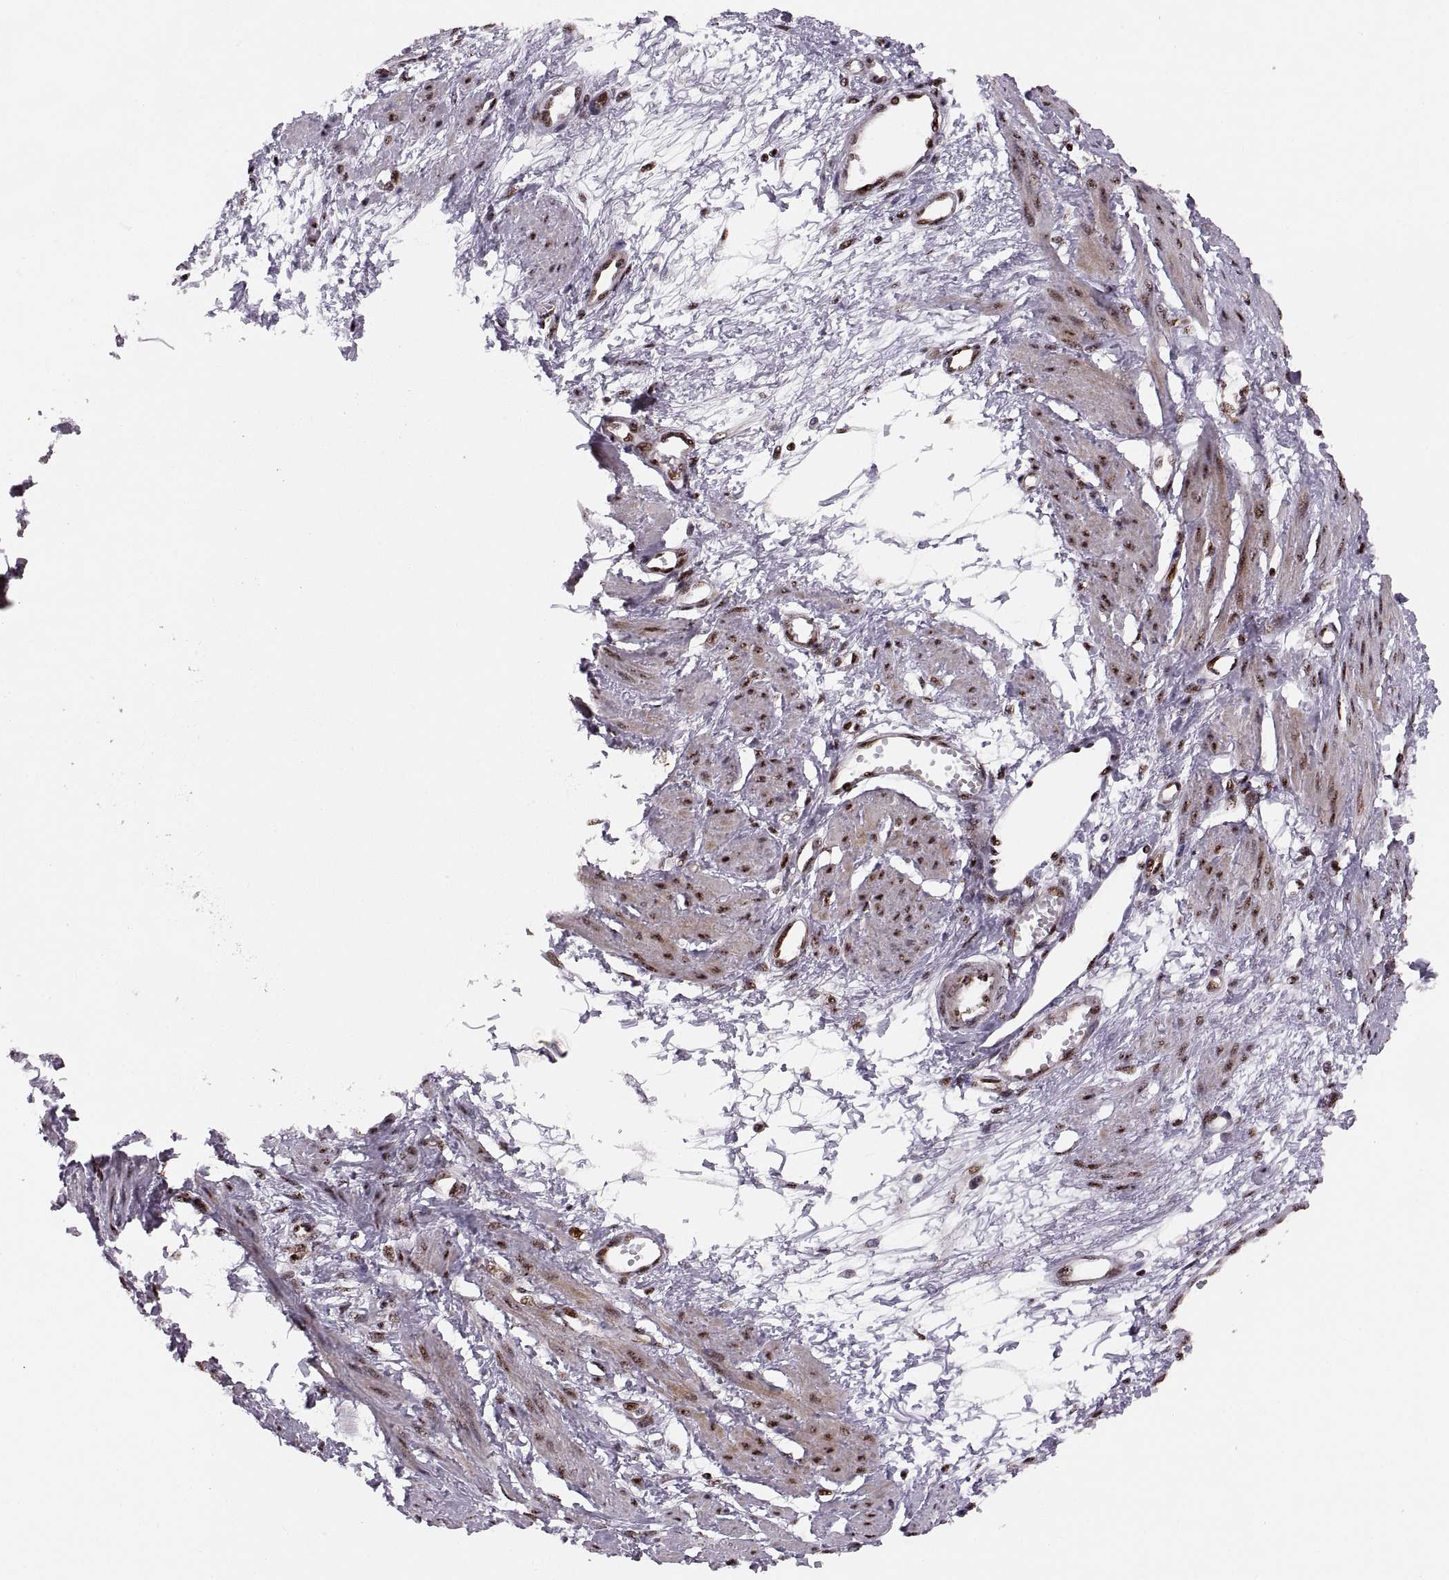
{"staining": {"intensity": "strong", "quantity": "25%-75%", "location": "cytoplasmic/membranous,nuclear"}, "tissue": "smooth muscle", "cell_type": "Smooth muscle cells", "image_type": "normal", "snomed": [{"axis": "morphology", "description": "Normal tissue, NOS"}, {"axis": "topography", "description": "Smooth muscle"}, {"axis": "topography", "description": "Uterus"}], "caption": "Brown immunohistochemical staining in benign human smooth muscle displays strong cytoplasmic/membranous,nuclear positivity in approximately 25%-75% of smooth muscle cells. Immunohistochemistry (ihc) stains the protein of interest in brown and the nuclei are stained blue.", "gene": "ZCCHC17", "patient": {"sex": "female", "age": 39}}